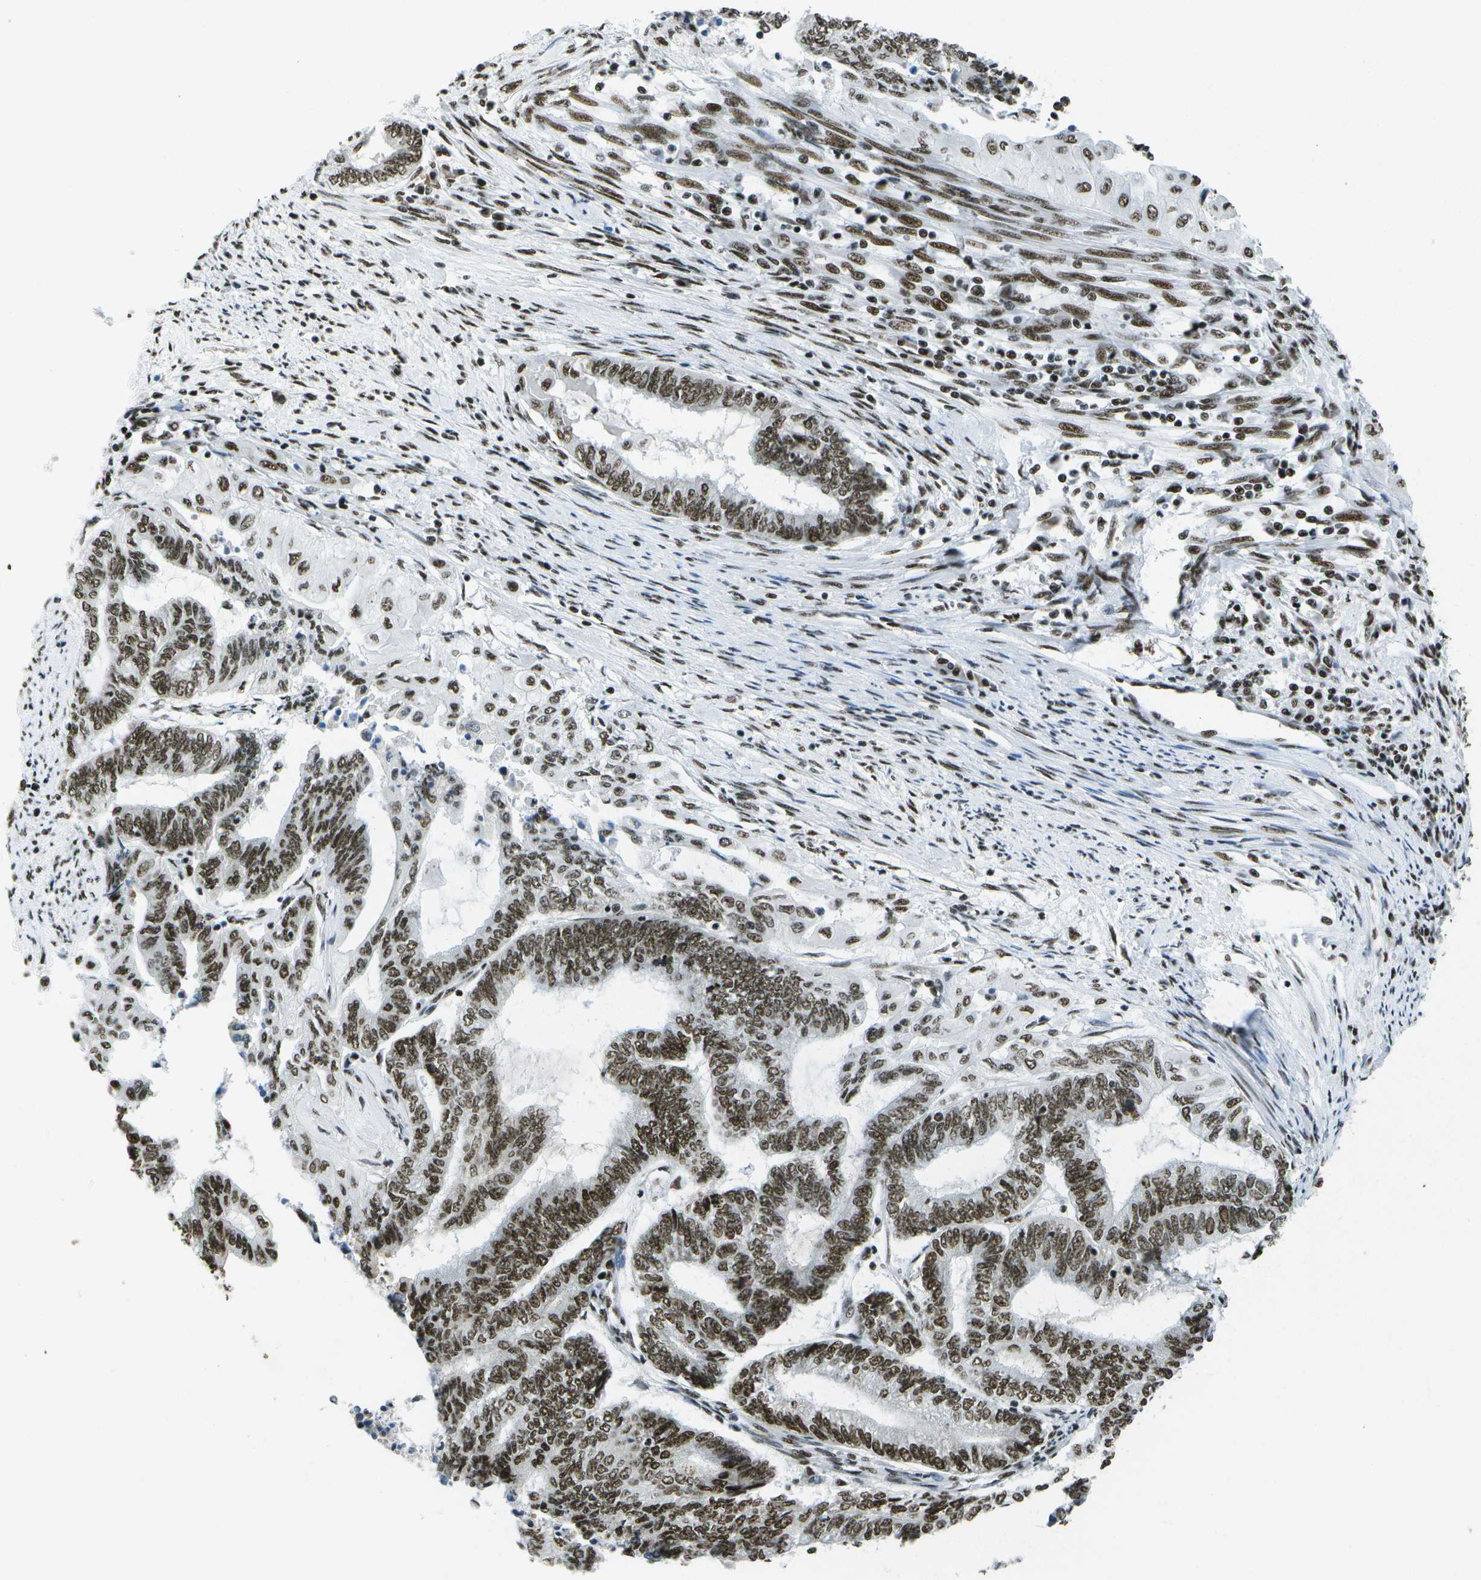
{"staining": {"intensity": "strong", "quantity": ">75%", "location": "nuclear"}, "tissue": "endometrial cancer", "cell_type": "Tumor cells", "image_type": "cancer", "snomed": [{"axis": "morphology", "description": "Adenocarcinoma, NOS"}, {"axis": "topography", "description": "Uterus"}, {"axis": "topography", "description": "Endometrium"}], "caption": "Endometrial adenocarcinoma stained for a protein demonstrates strong nuclear positivity in tumor cells. The staining was performed using DAB, with brown indicating positive protein expression. Nuclei are stained blue with hematoxylin.", "gene": "NSRP1", "patient": {"sex": "female", "age": 70}}